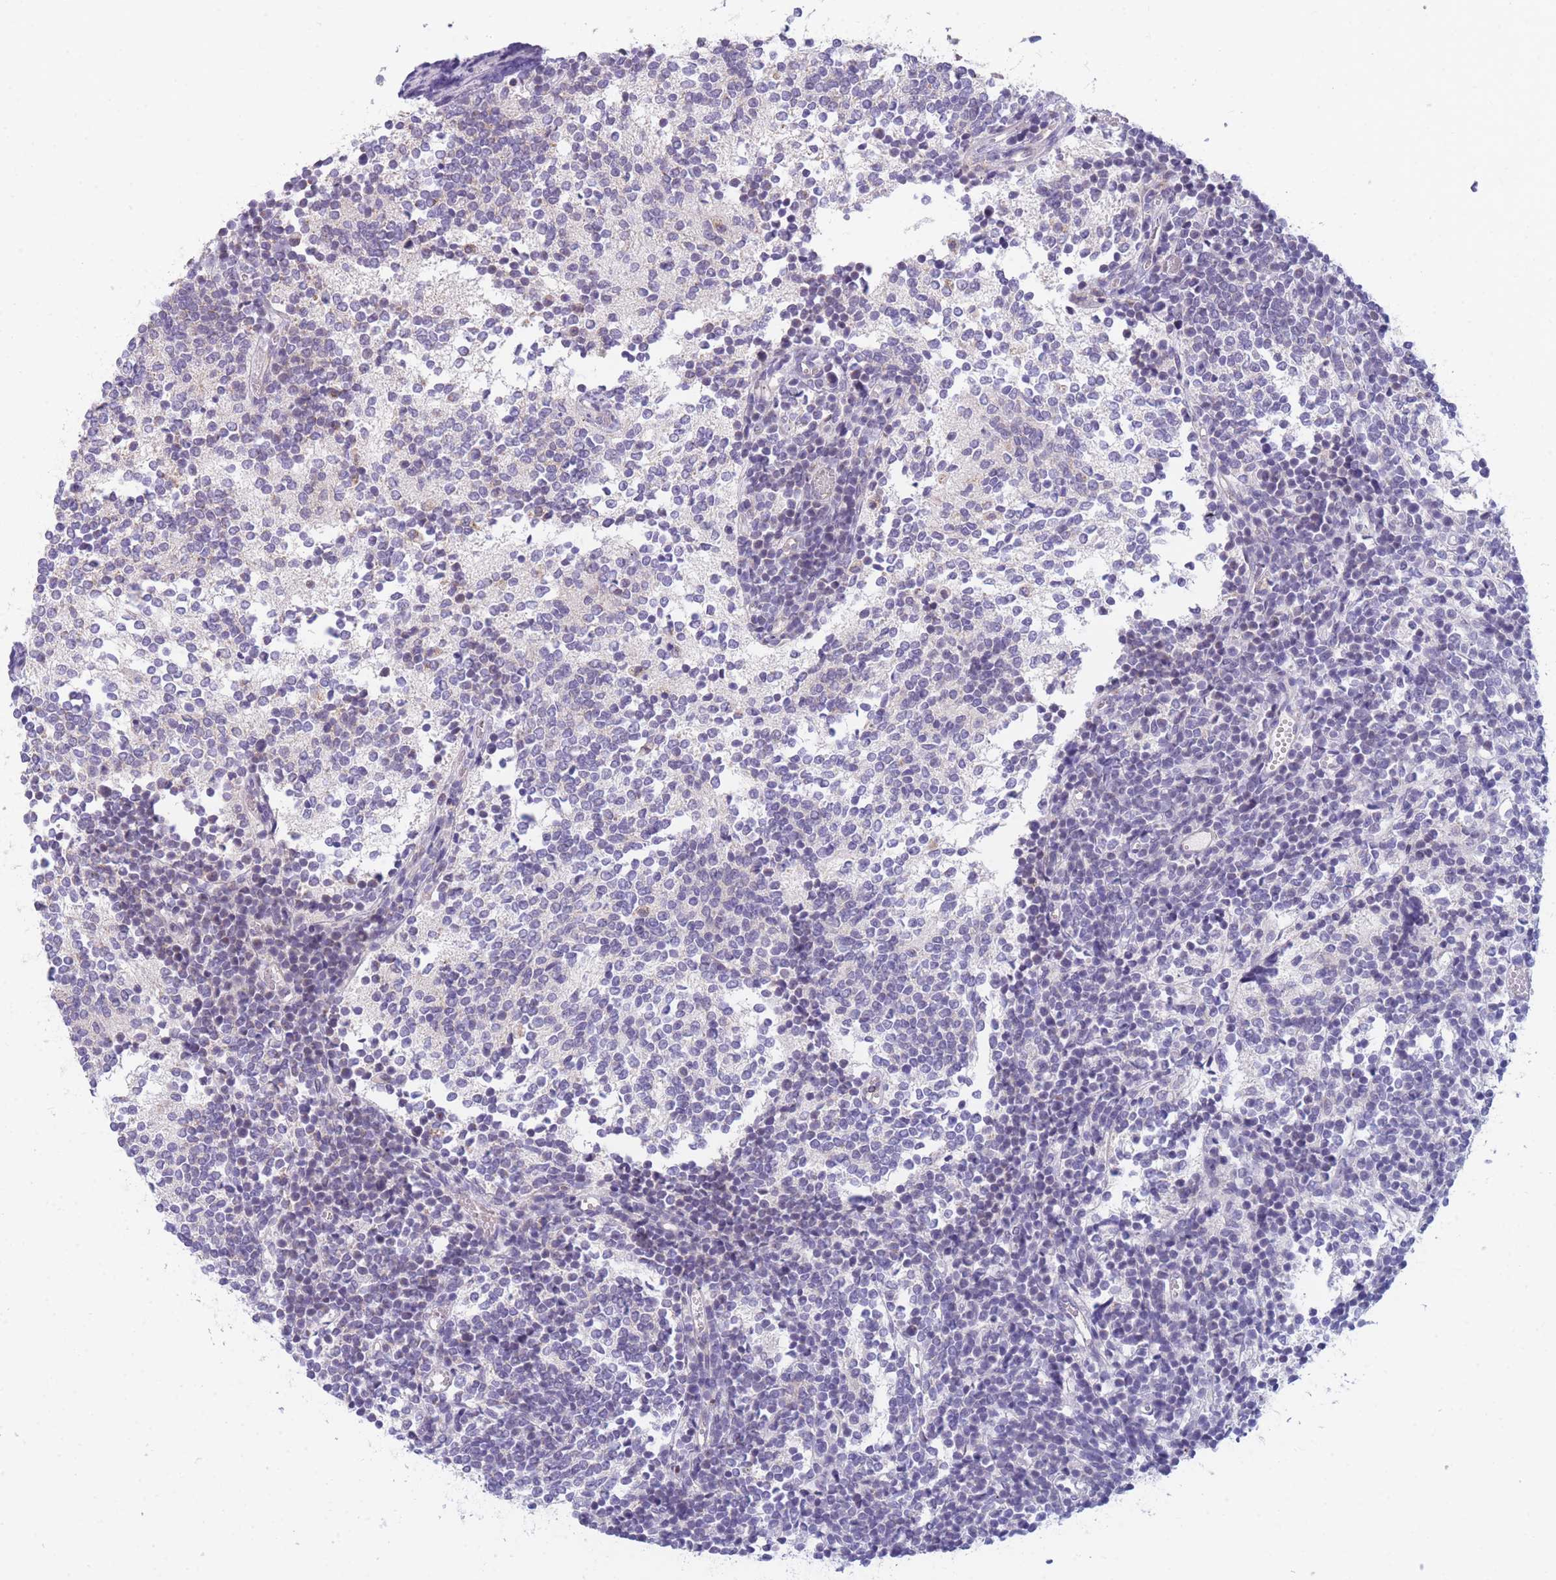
{"staining": {"intensity": "moderate", "quantity": "<25%", "location": "cytoplasmic/membranous"}, "tissue": "glioma", "cell_type": "Tumor cells", "image_type": "cancer", "snomed": [{"axis": "morphology", "description": "Glioma, malignant, Low grade"}, {"axis": "topography", "description": "Brain"}], "caption": "Tumor cells show low levels of moderate cytoplasmic/membranous positivity in approximately <25% of cells in glioma.", "gene": "DDX49", "patient": {"sex": "female", "age": 1}}